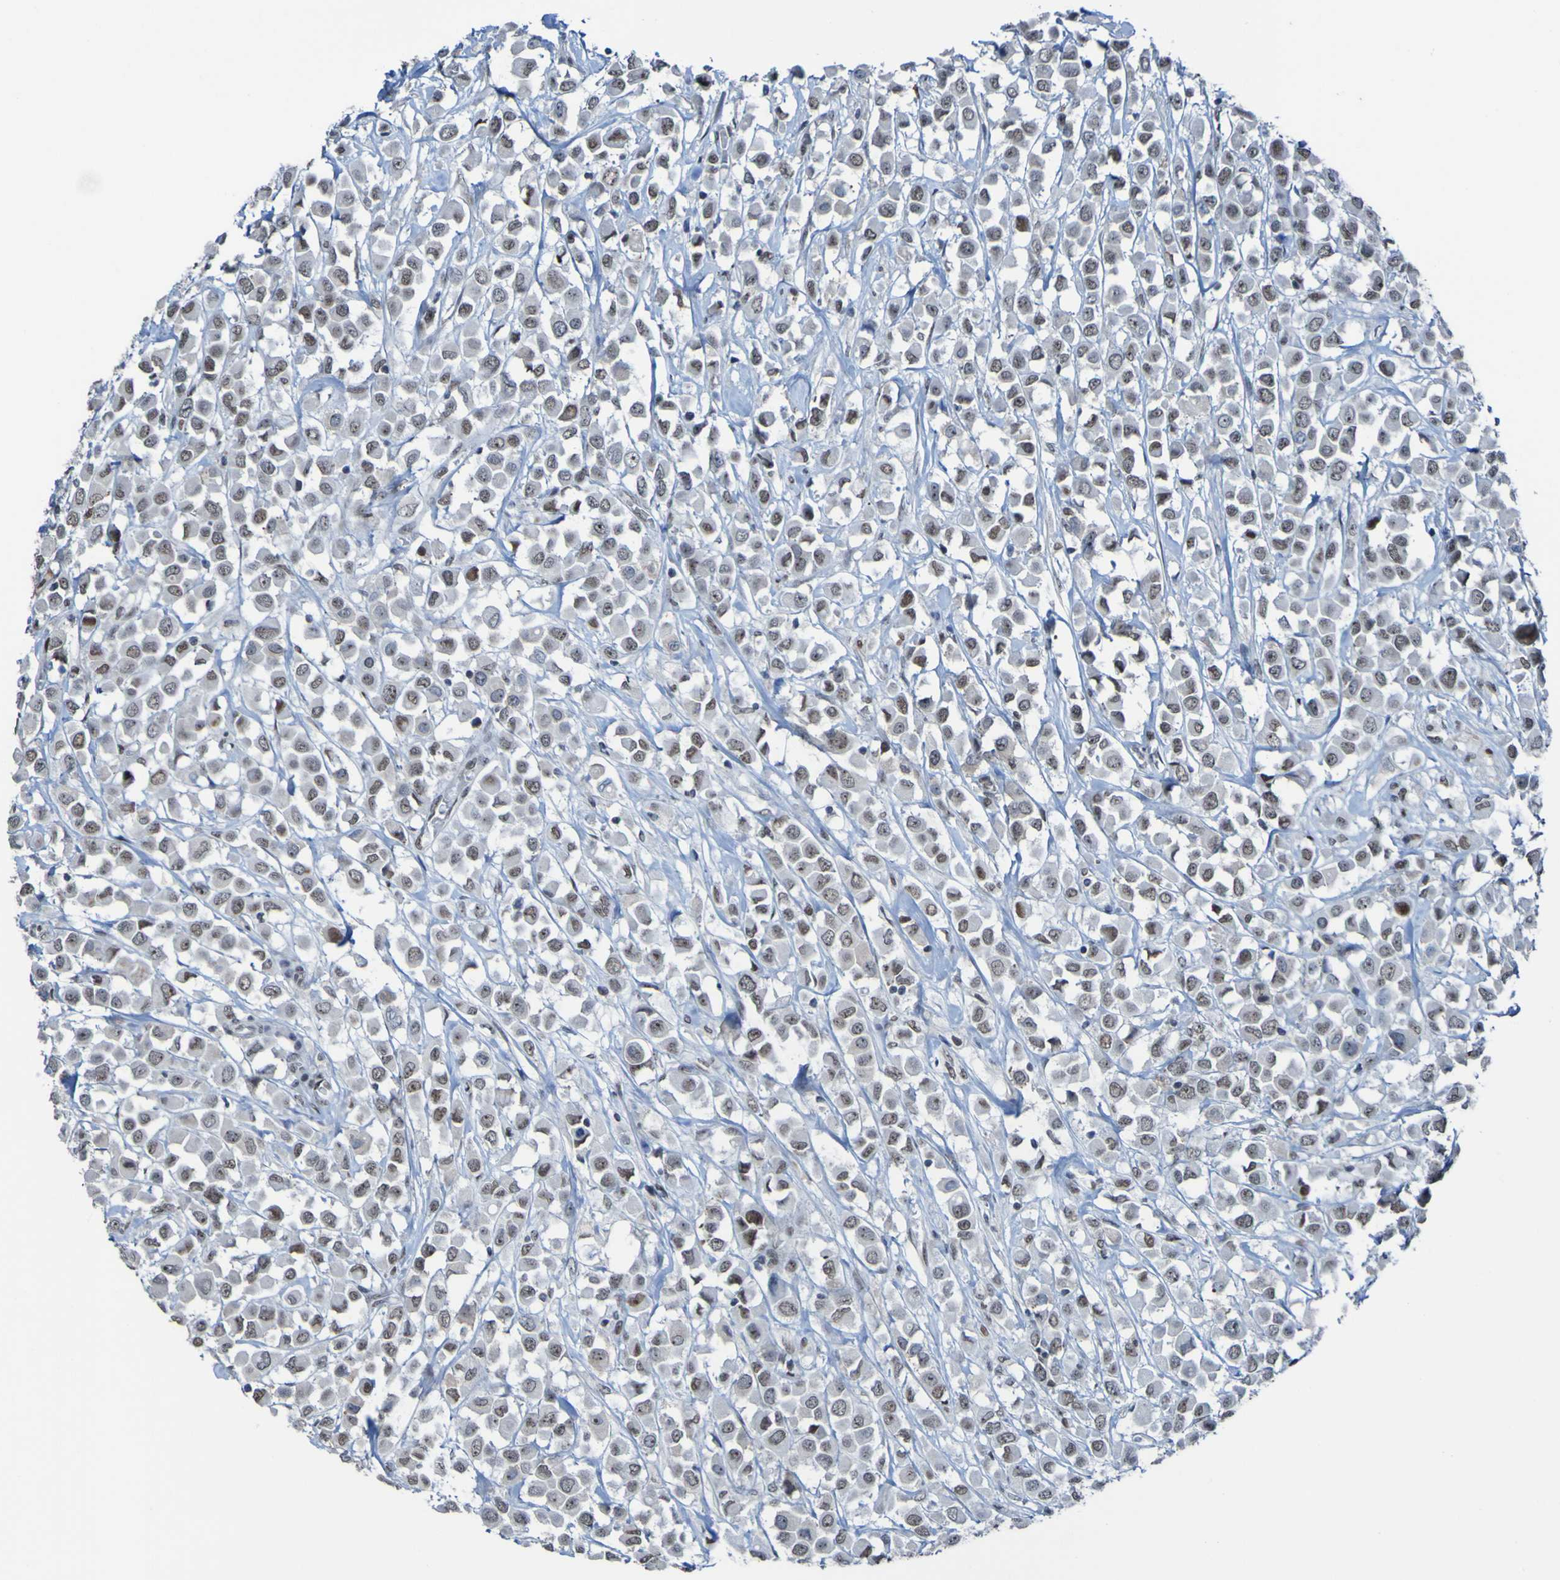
{"staining": {"intensity": "moderate", "quantity": ">75%", "location": "nuclear"}, "tissue": "breast cancer", "cell_type": "Tumor cells", "image_type": "cancer", "snomed": [{"axis": "morphology", "description": "Duct carcinoma"}, {"axis": "topography", "description": "Breast"}], "caption": "A high-resolution image shows immunohistochemistry (IHC) staining of breast infiltrating ductal carcinoma, which exhibits moderate nuclear positivity in approximately >75% of tumor cells.", "gene": "PHF2", "patient": {"sex": "female", "age": 61}}